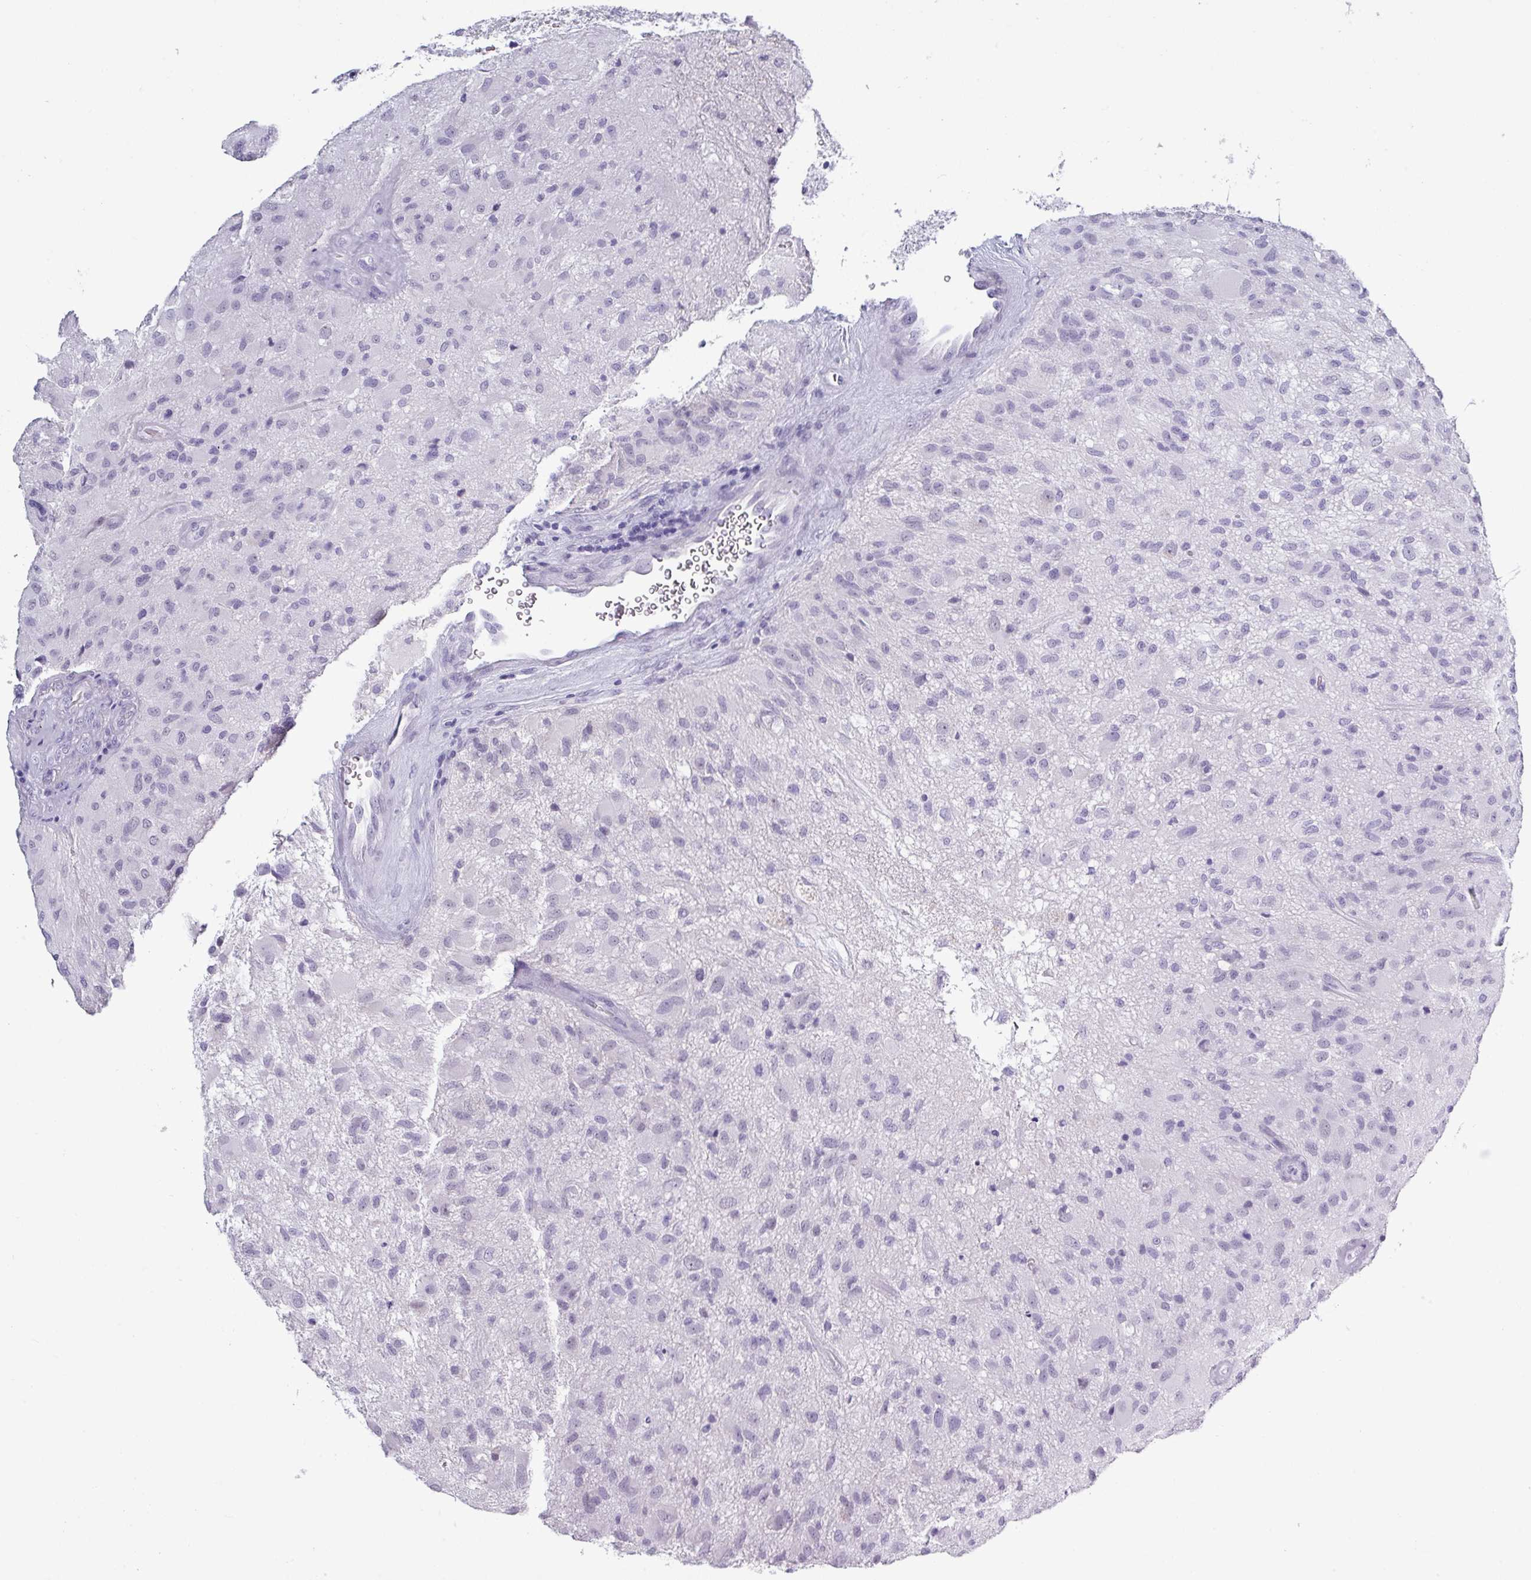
{"staining": {"intensity": "negative", "quantity": "none", "location": "none"}, "tissue": "glioma", "cell_type": "Tumor cells", "image_type": "cancer", "snomed": [{"axis": "morphology", "description": "Glioma, malignant, High grade"}, {"axis": "topography", "description": "Brain"}], "caption": "Tumor cells show no significant expression in glioma.", "gene": "SRGAP1", "patient": {"sex": "female", "age": 67}}